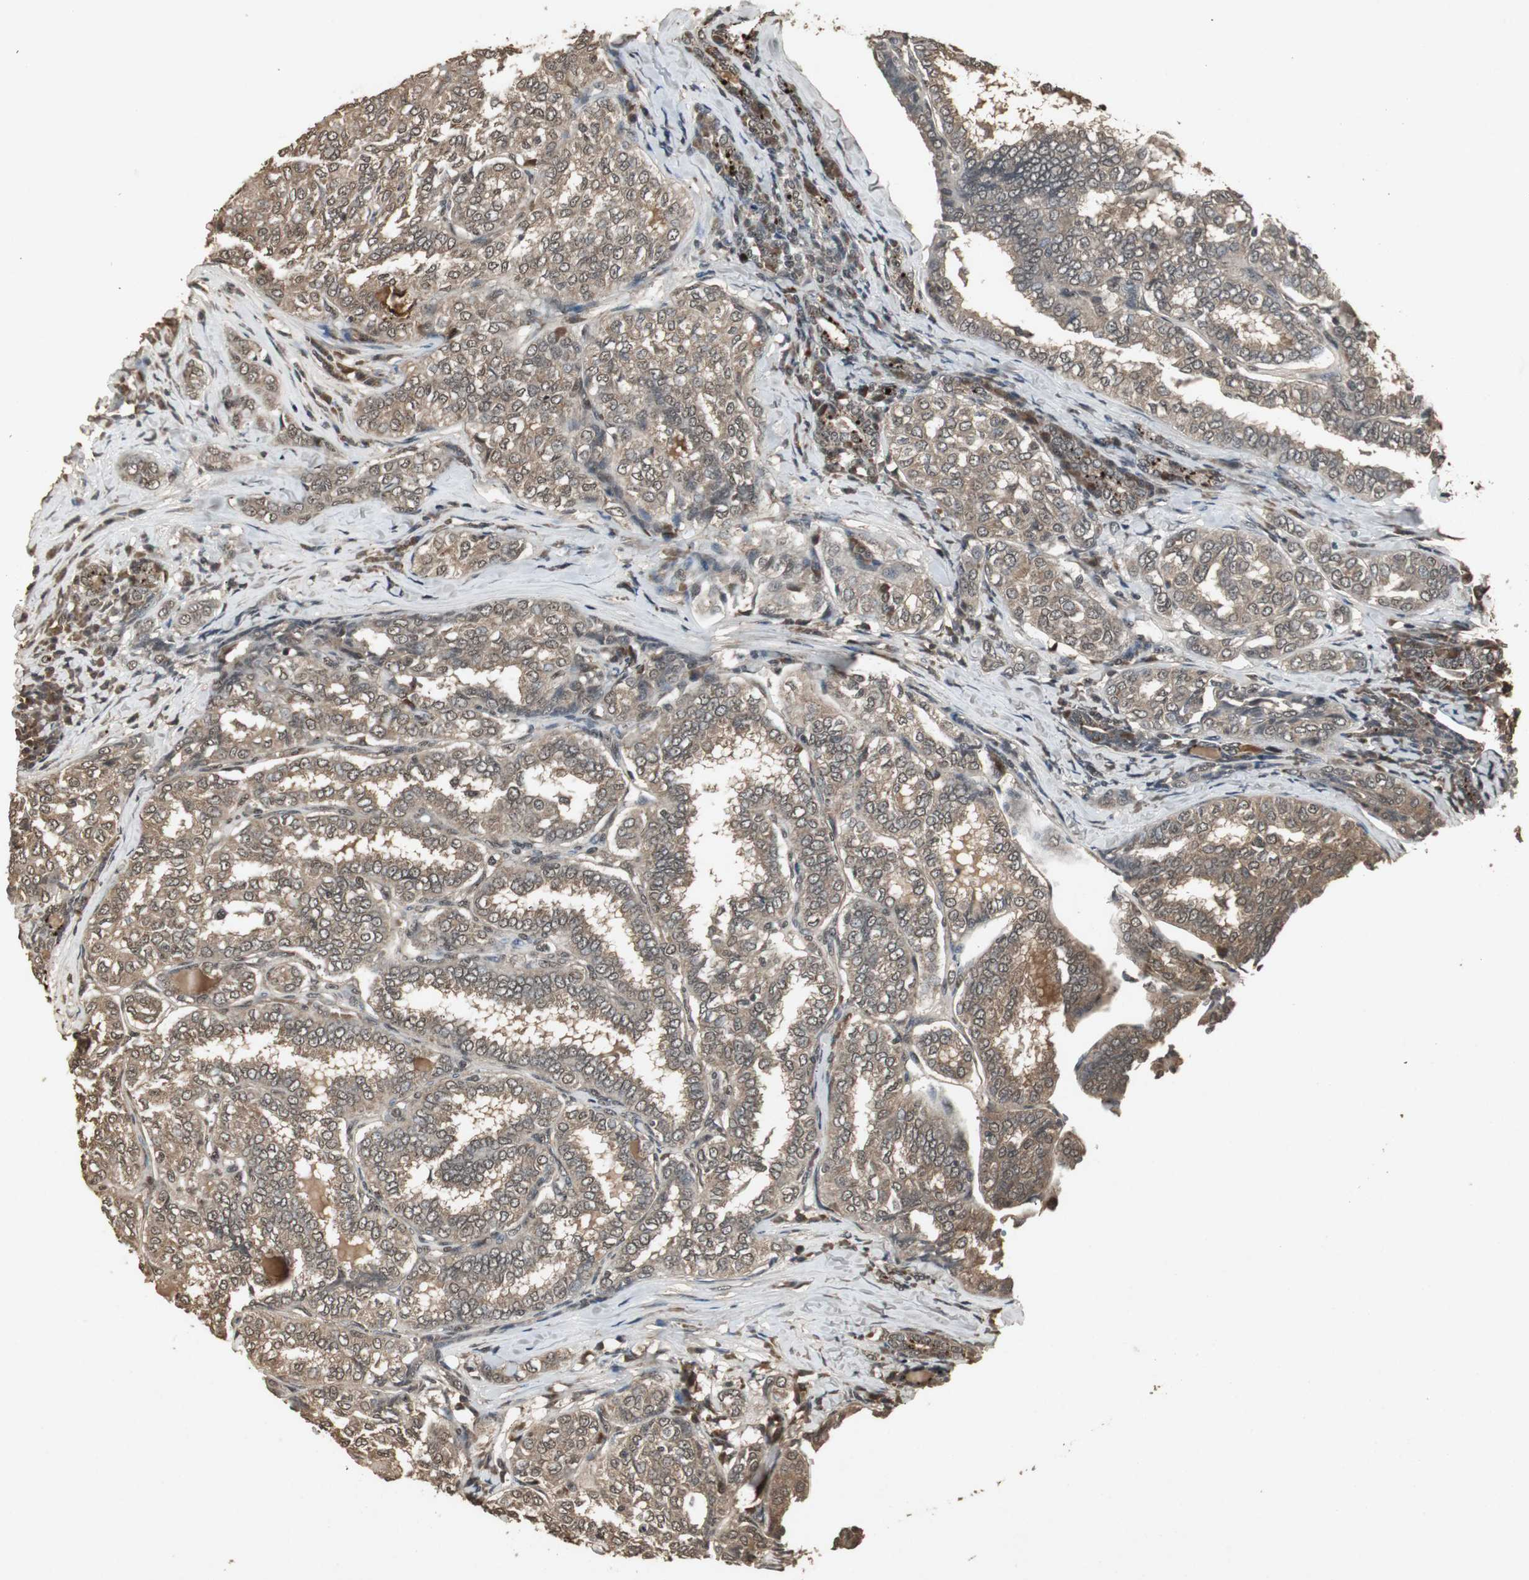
{"staining": {"intensity": "moderate", "quantity": ">75%", "location": "cytoplasmic/membranous"}, "tissue": "thyroid cancer", "cell_type": "Tumor cells", "image_type": "cancer", "snomed": [{"axis": "morphology", "description": "Papillary adenocarcinoma, NOS"}, {"axis": "topography", "description": "Thyroid gland"}], "caption": "Thyroid cancer was stained to show a protein in brown. There is medium levels of moderate cytoplasmic/membranous staining in about >75% of tumor cells.", "gene": "EMX1", "patient": {"sex": "female", "age": 30}}